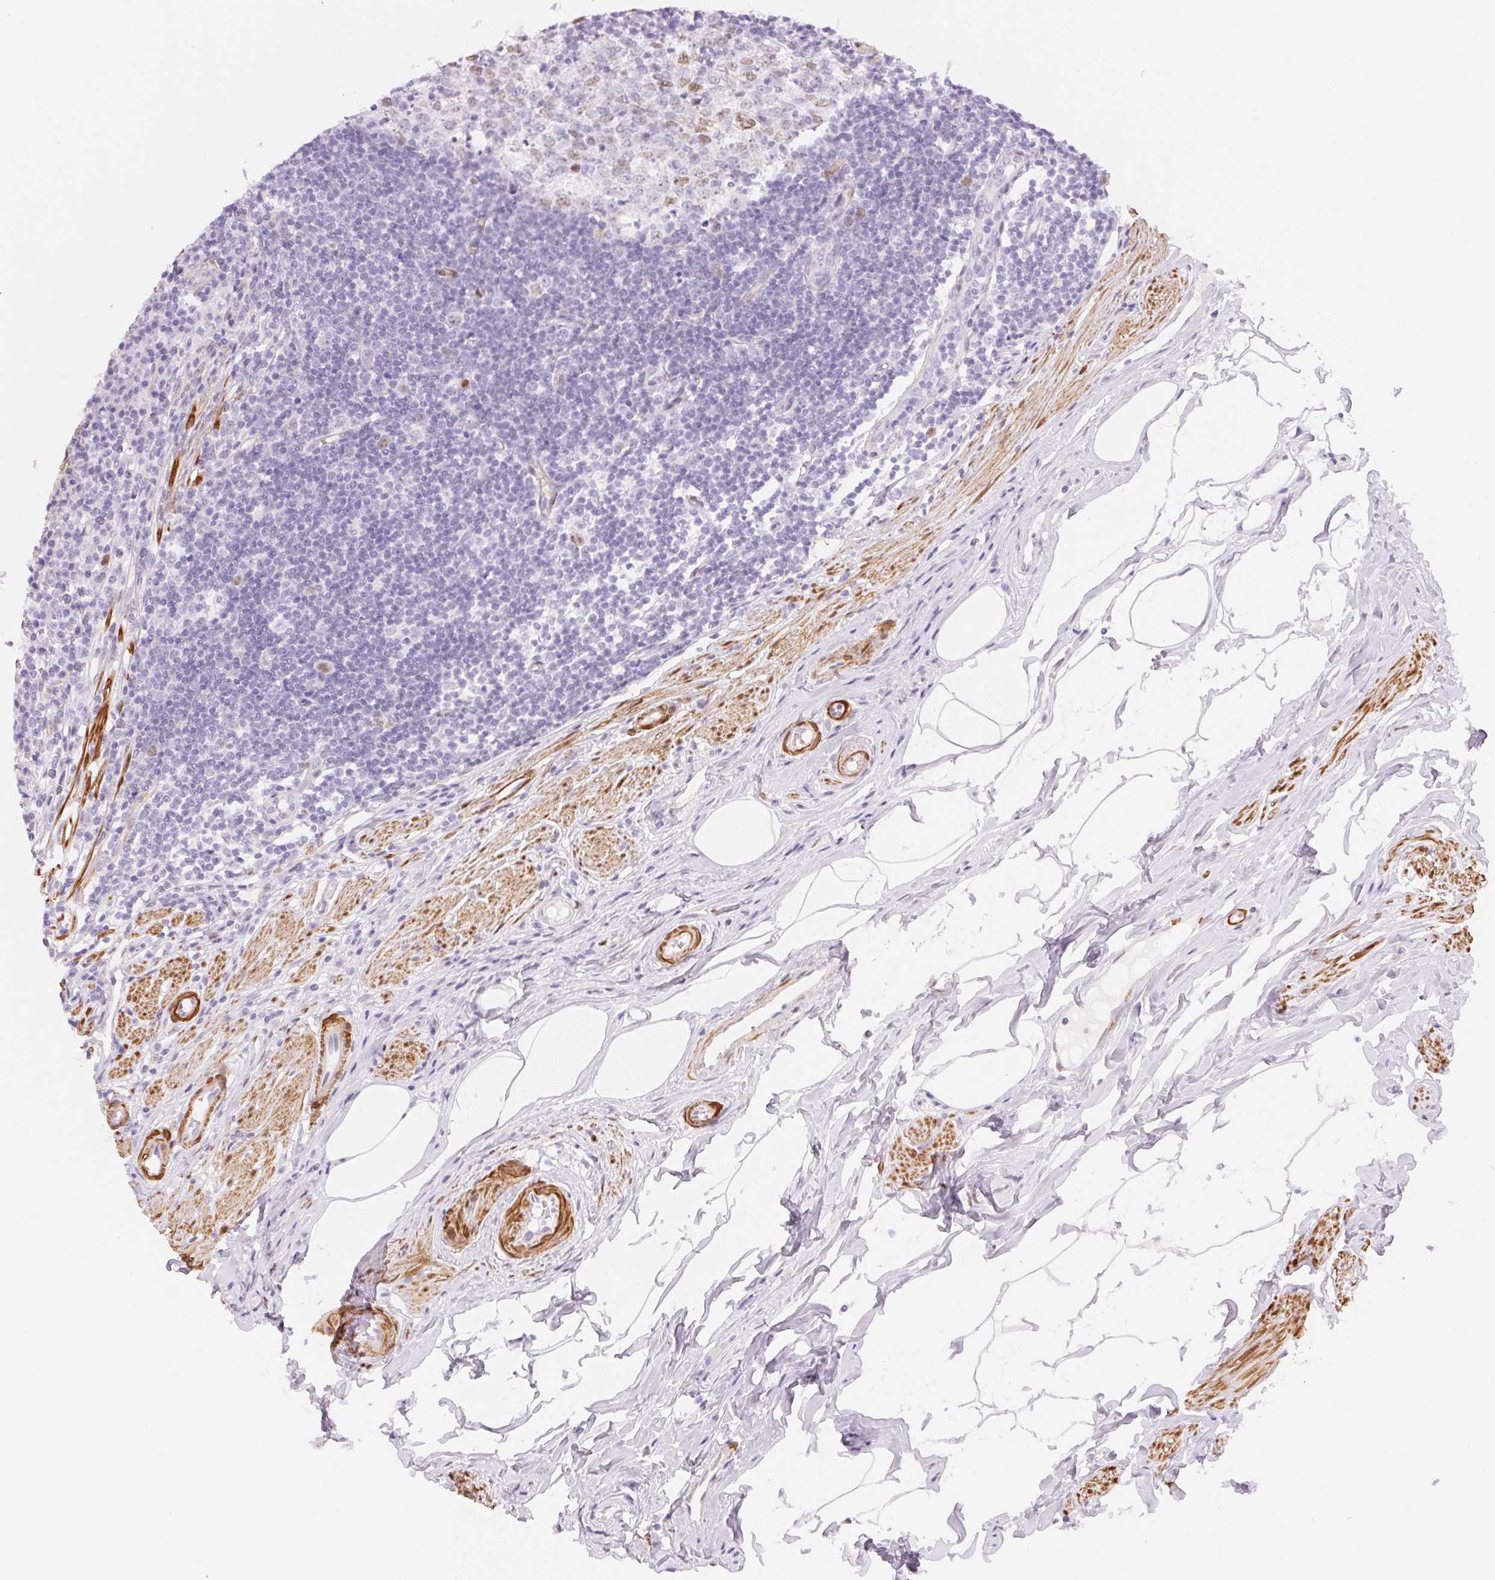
{"staining": {"intensity": "strong", "quantity": "<25%", "location": "nuclear"}, "tissue": "appendix", "cell_type": "Glandular cells", "image_type": "normal", "snomed": [{"axis": "morphology", "description": "Normal tissue, NOS"}, {"axis": "topography", "description": "Appendix"}], "caption": "Appendix stained with DAB (3,3'-diaminobenzidine) IHC exhibits medium levels of strong nuclear positivity in approximately <25% of glandular cells.", "gene": "SMTN", "patient": {"sex": "female", "age": 56}}